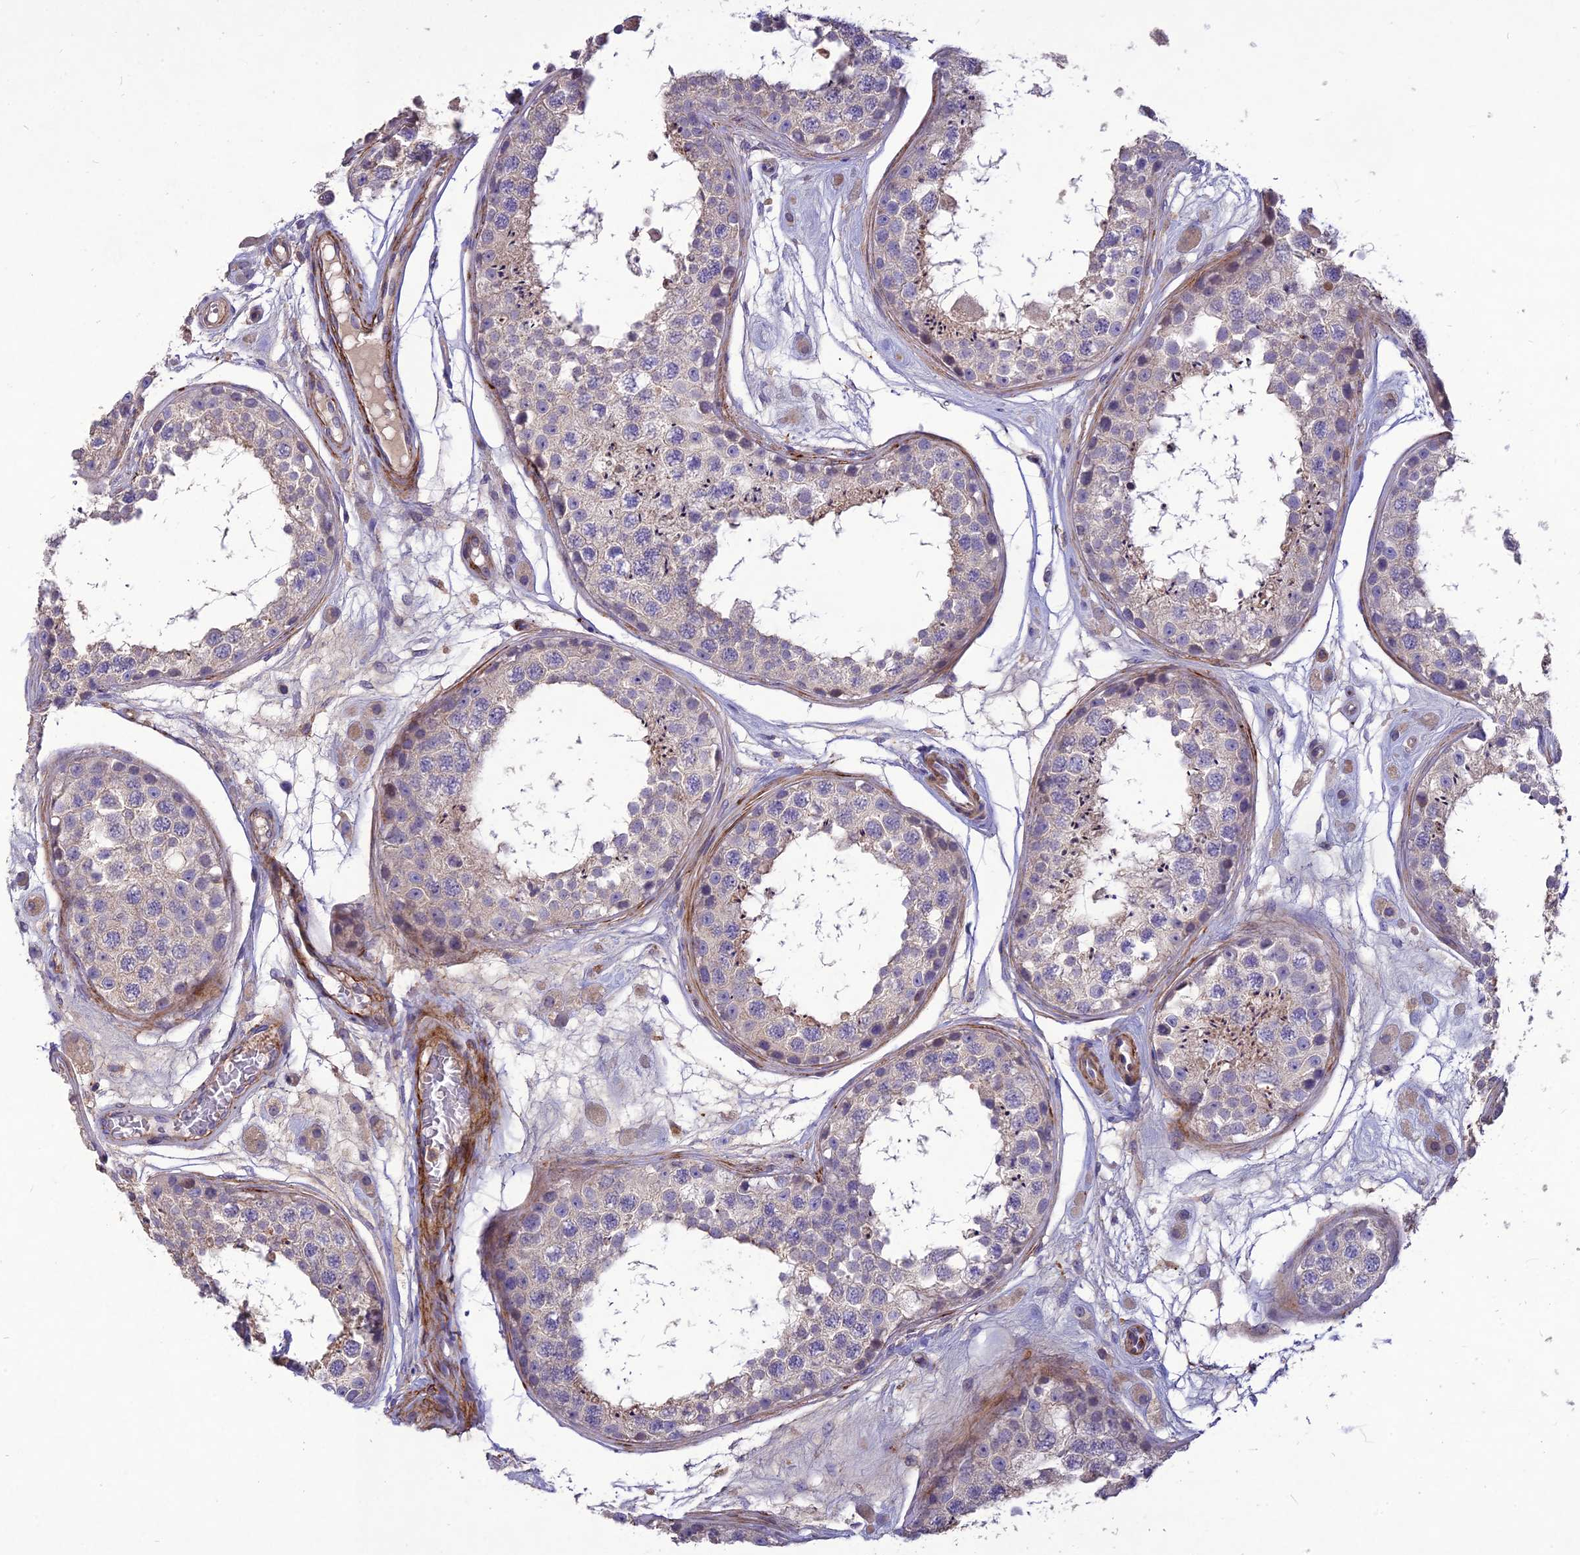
{"staining": {"intensity": "weak", "quantity": "<25%", "location": "cytoplasmic/membranous"}, "tissue": "testis", "cell_type": "Cells in seminiferous ducts", "image_type": "normal", "snomed": [{"axis": "morphology", "description": "Normal tissue, NOS"}, {"axis": "topography", "description": "Testis"}], "caption": "The micrograph shows no staining of cells in seminiferous ducts in benign testis.", "gene": "CLUH", "patient": {"sex": "male", "age": 25}}